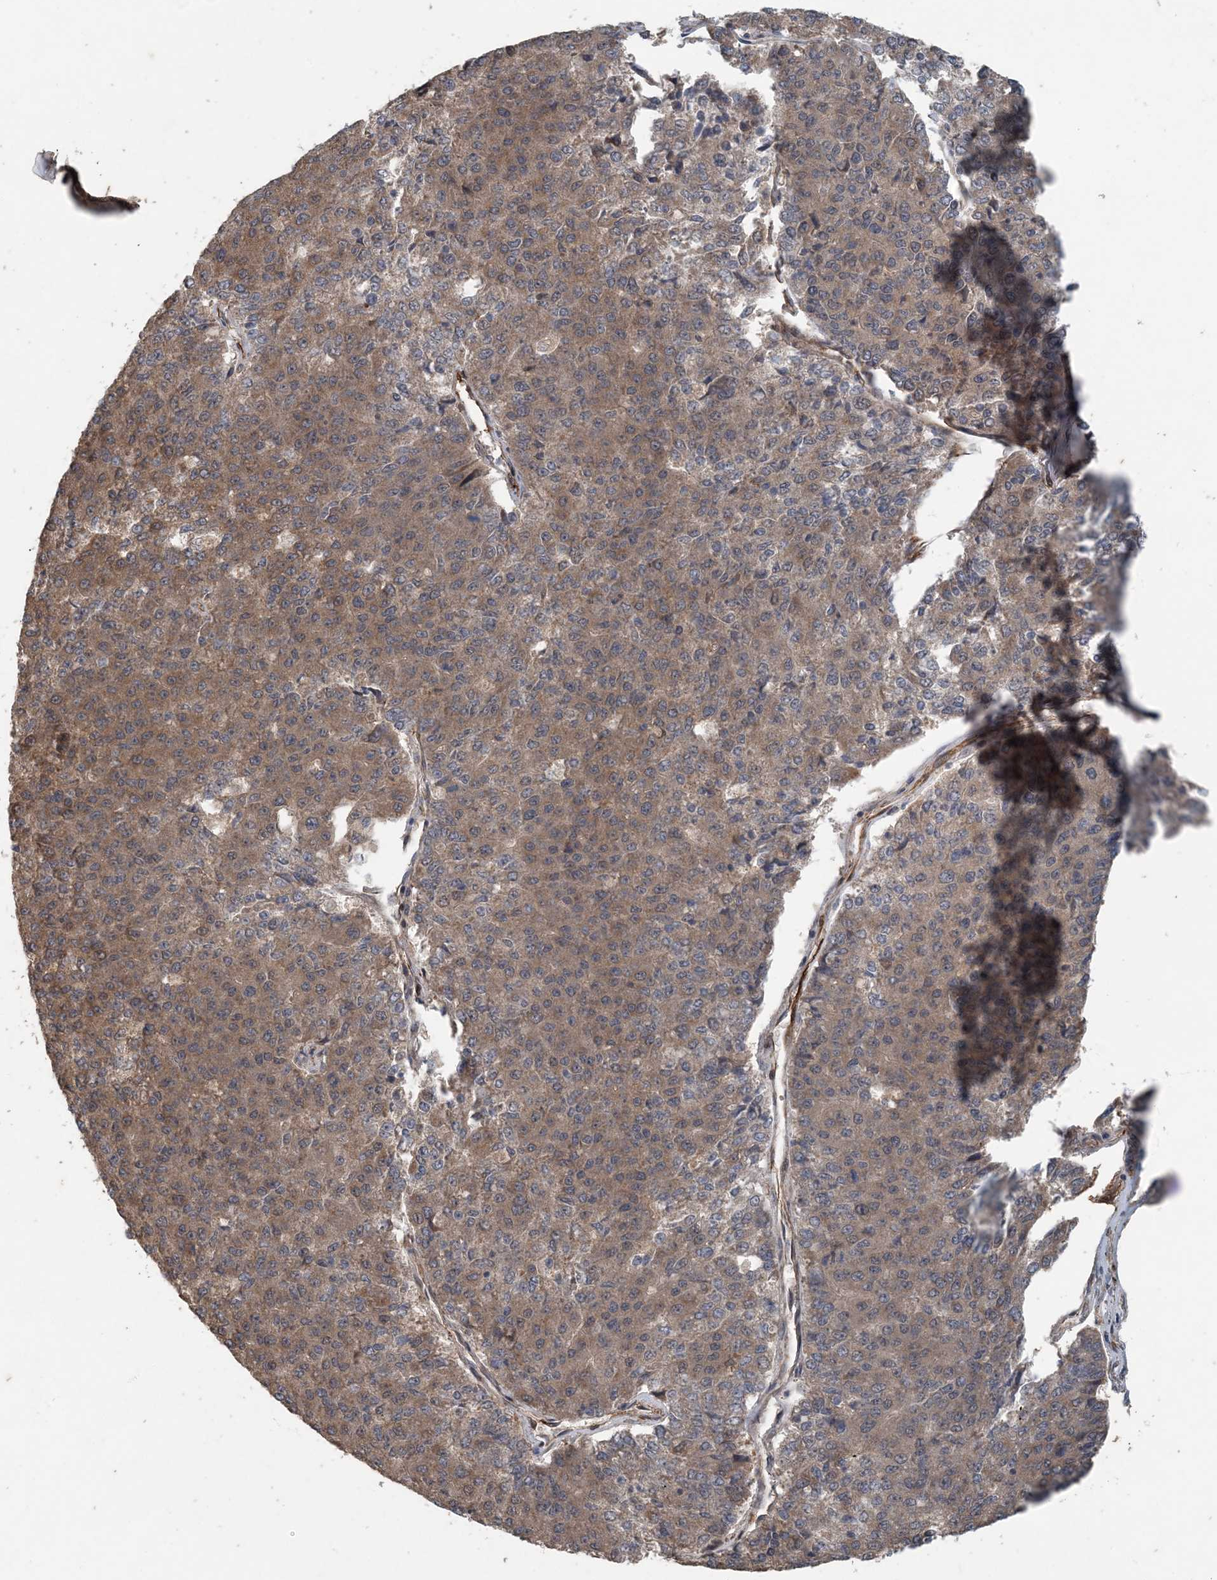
{"staining": {"intensity": "moderate", "quantity": ">75%", "location": "cytoplasmic/membranous"}, "tissue": "pancreatic cancer", "cell_type": "Tumor cells", "image_type": "cancer", "snomed": [{"axis": "morphology", "description": "Adenocarcinoma, NOS"}, {"axis": "topography", "description": "Pancreas"}], "caption": "Pancreatic adenocarcinoma tissue reveals moderate cytoplasmic/membranous positivity in approximately >75% of tumor cells Ihc stains the protein of interest in brown and the nuclei are stained blue.", "gene": "MYO9B", "patient": {"sex": "male", "age": 50}}